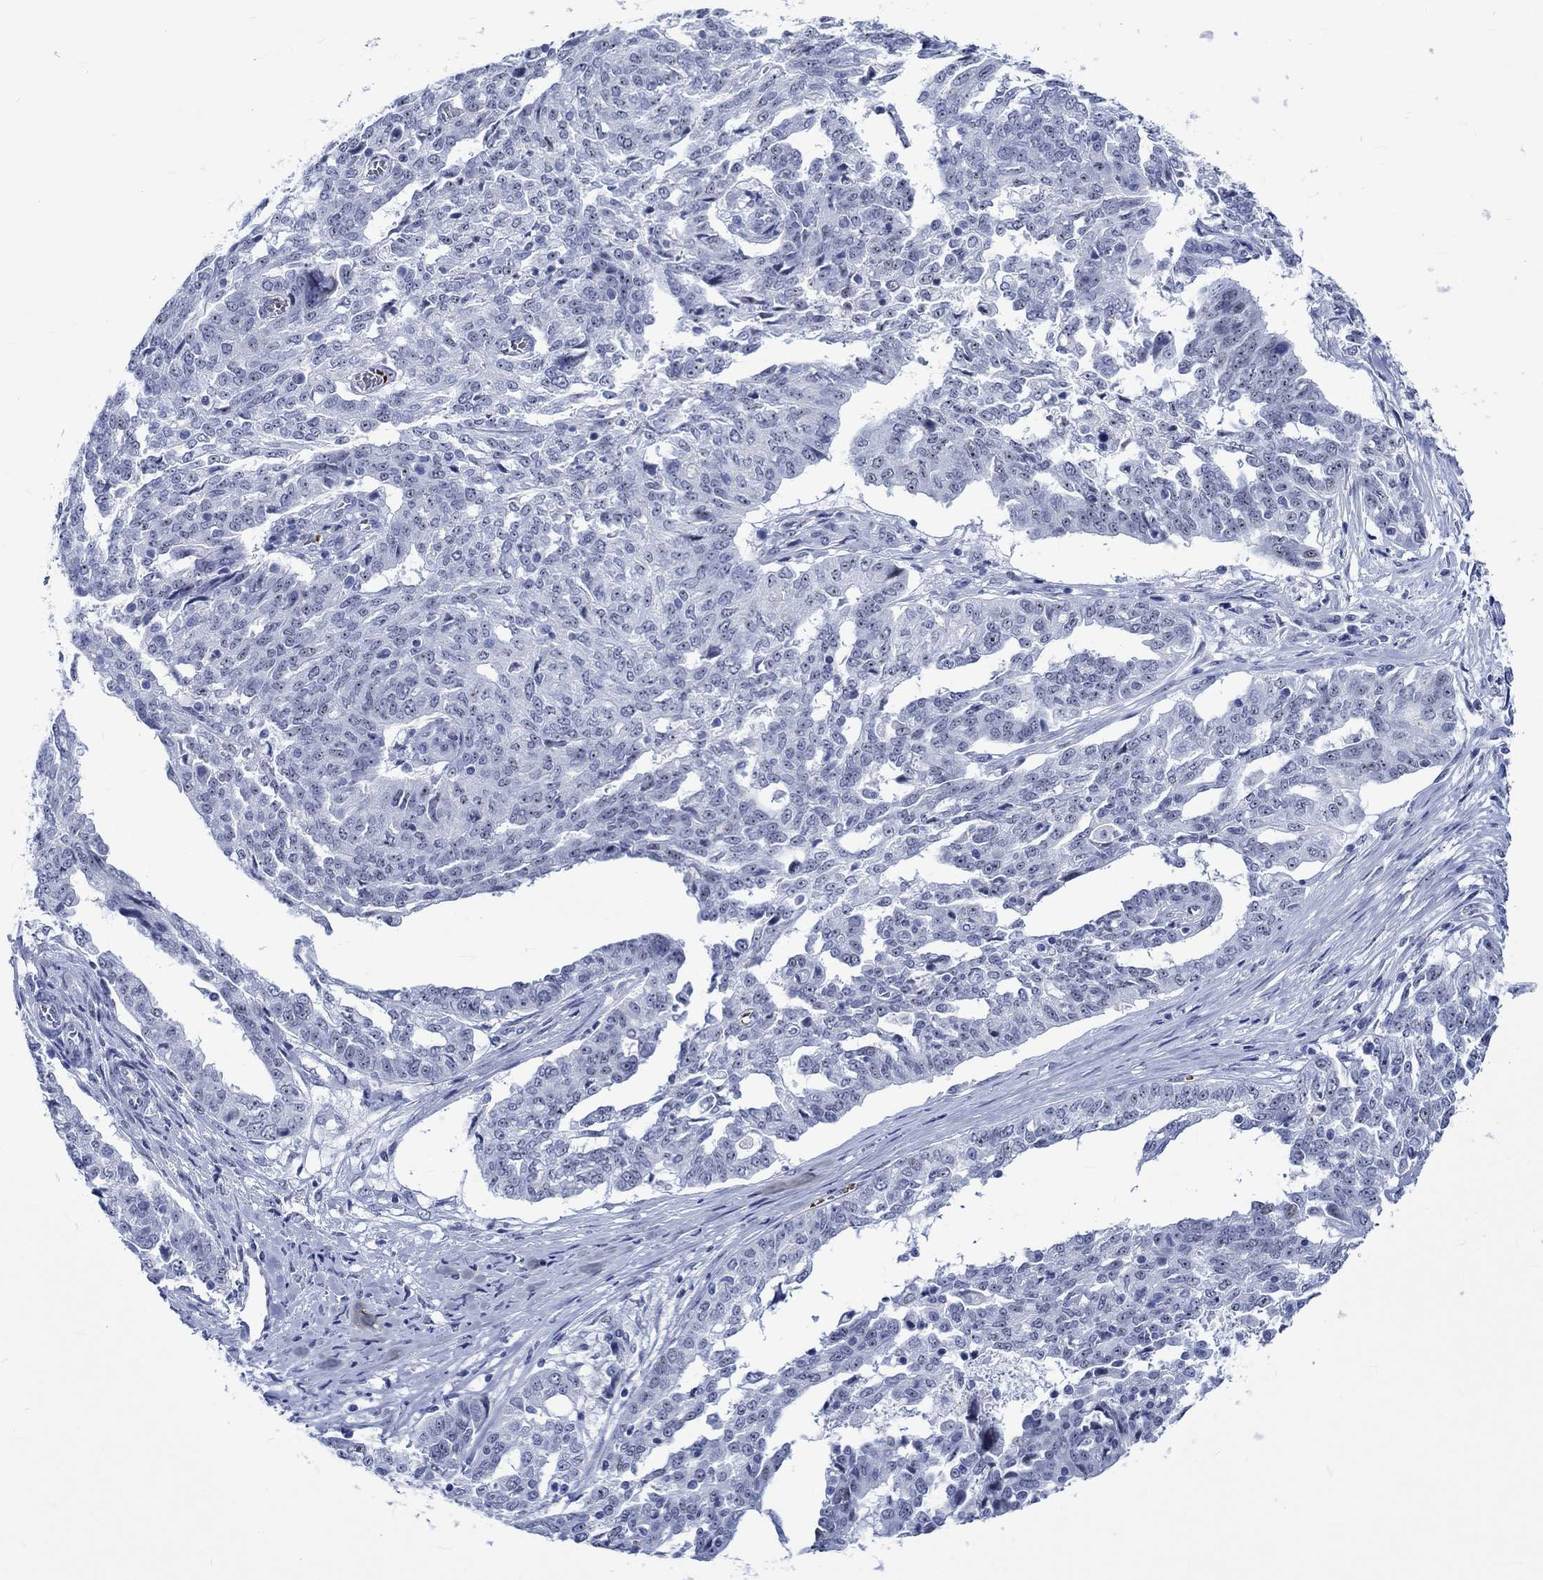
{"staining": {"intensity": "strong", "quantity": "<25%", "location": "nuclear"}, "tissue": "ovarian cancer", "cell_type": "Tumor cells", "image_type": "cancer", "snomed": [{"axis": "morphology", "description": "Cystadenocarcinoma, serous, NOS"}, {"axis": "topography", "description": "Ovary"}], "caption": "Strong nuclear protein positivity is present in approximately <25% of tumor cells in ovarian serous cystadenocarcinoma.", "gene": "ZNF446", "patient": {"sex": "female", "age": 67}}